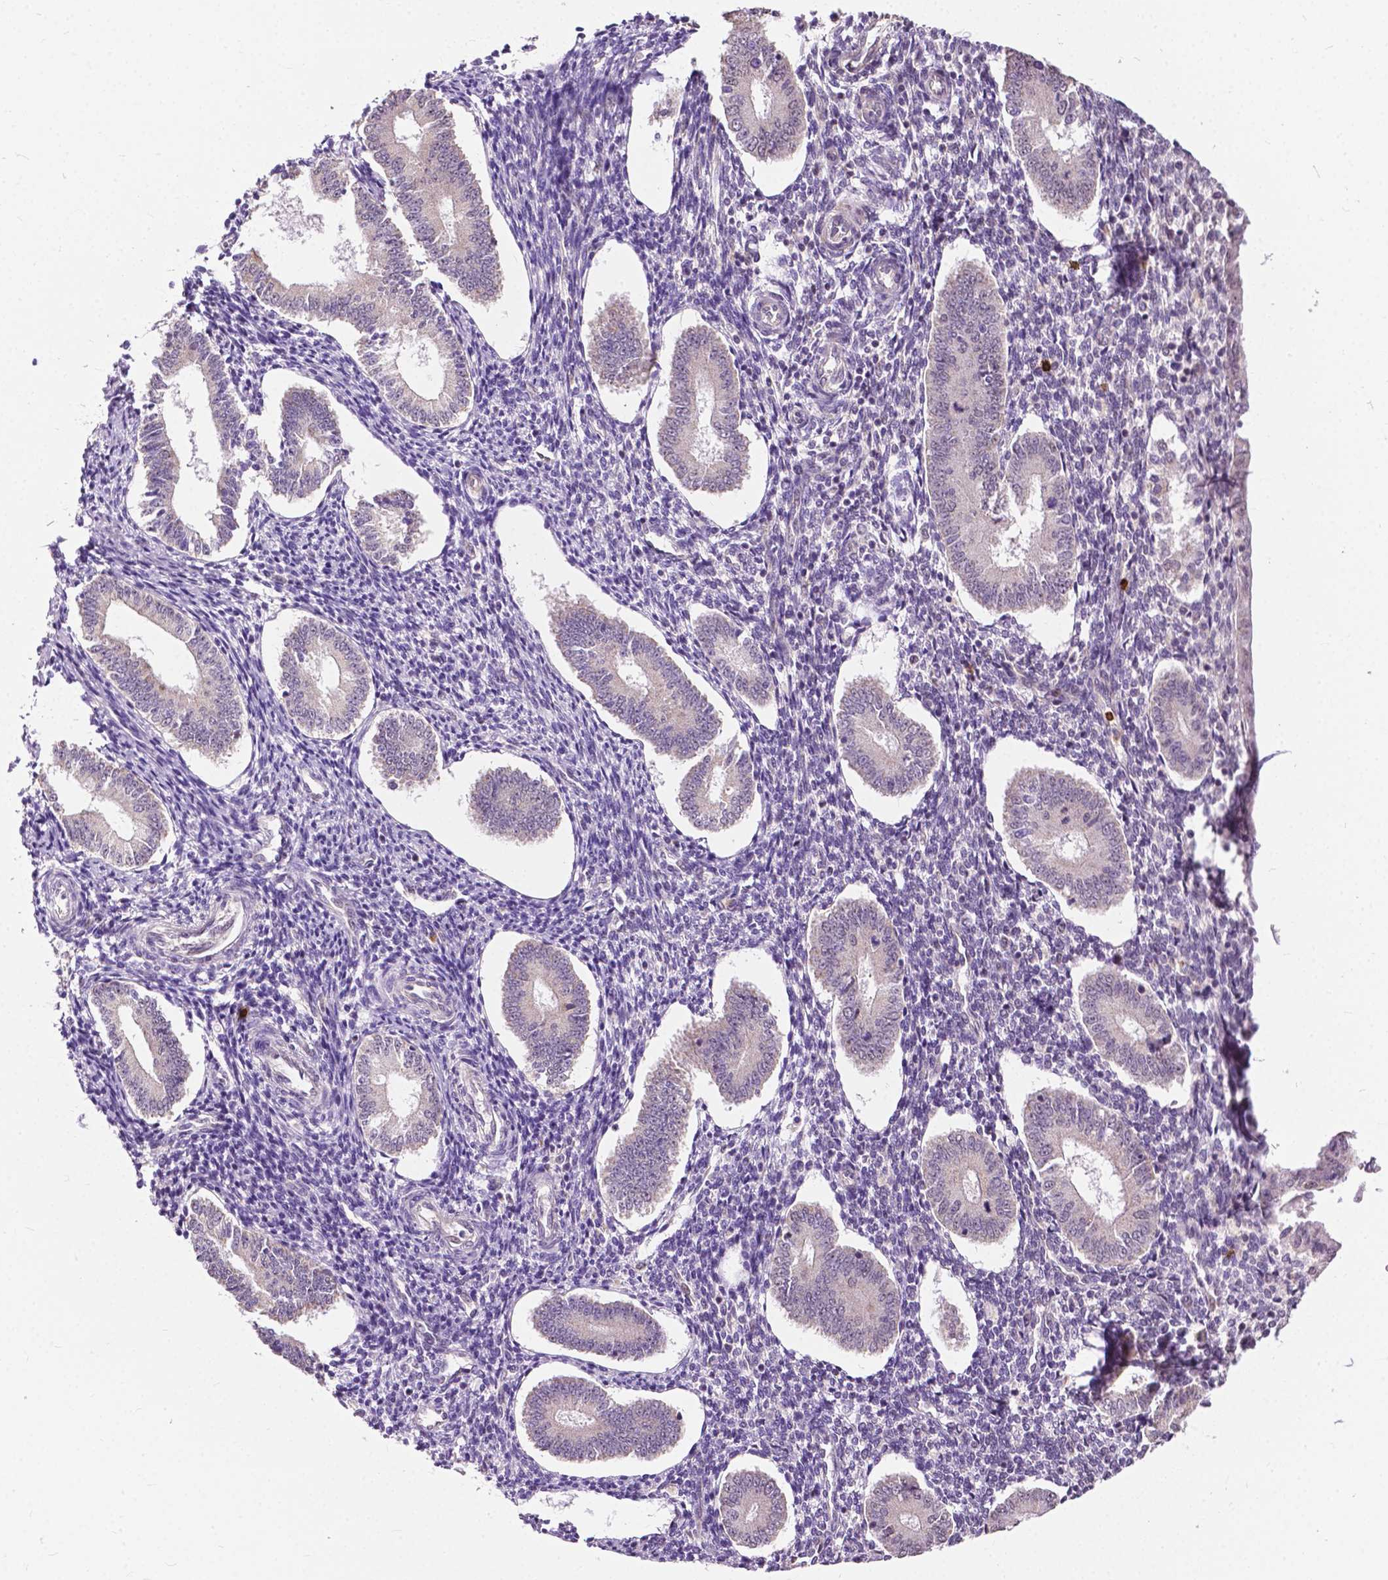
{"staining": {"intensity": "negative", "quantity": "none", "location": "none"}, "tissue": "endometrium", "cell_type": "Cells in endometrial stroma", "image_type": "normal", "snomed": [{"axis": "morphology", "description": "Normal tissue, NOS"}, {"axis": "topography", "description": "Endometrium"}], "caption": "This is a histopathology image of immunohistochemistry staining of normal endometrium, which shows no positivity in cells in endometrial stroma.", "gene": "TTC9B", "patient": {"sex": "female", "age": 40}}